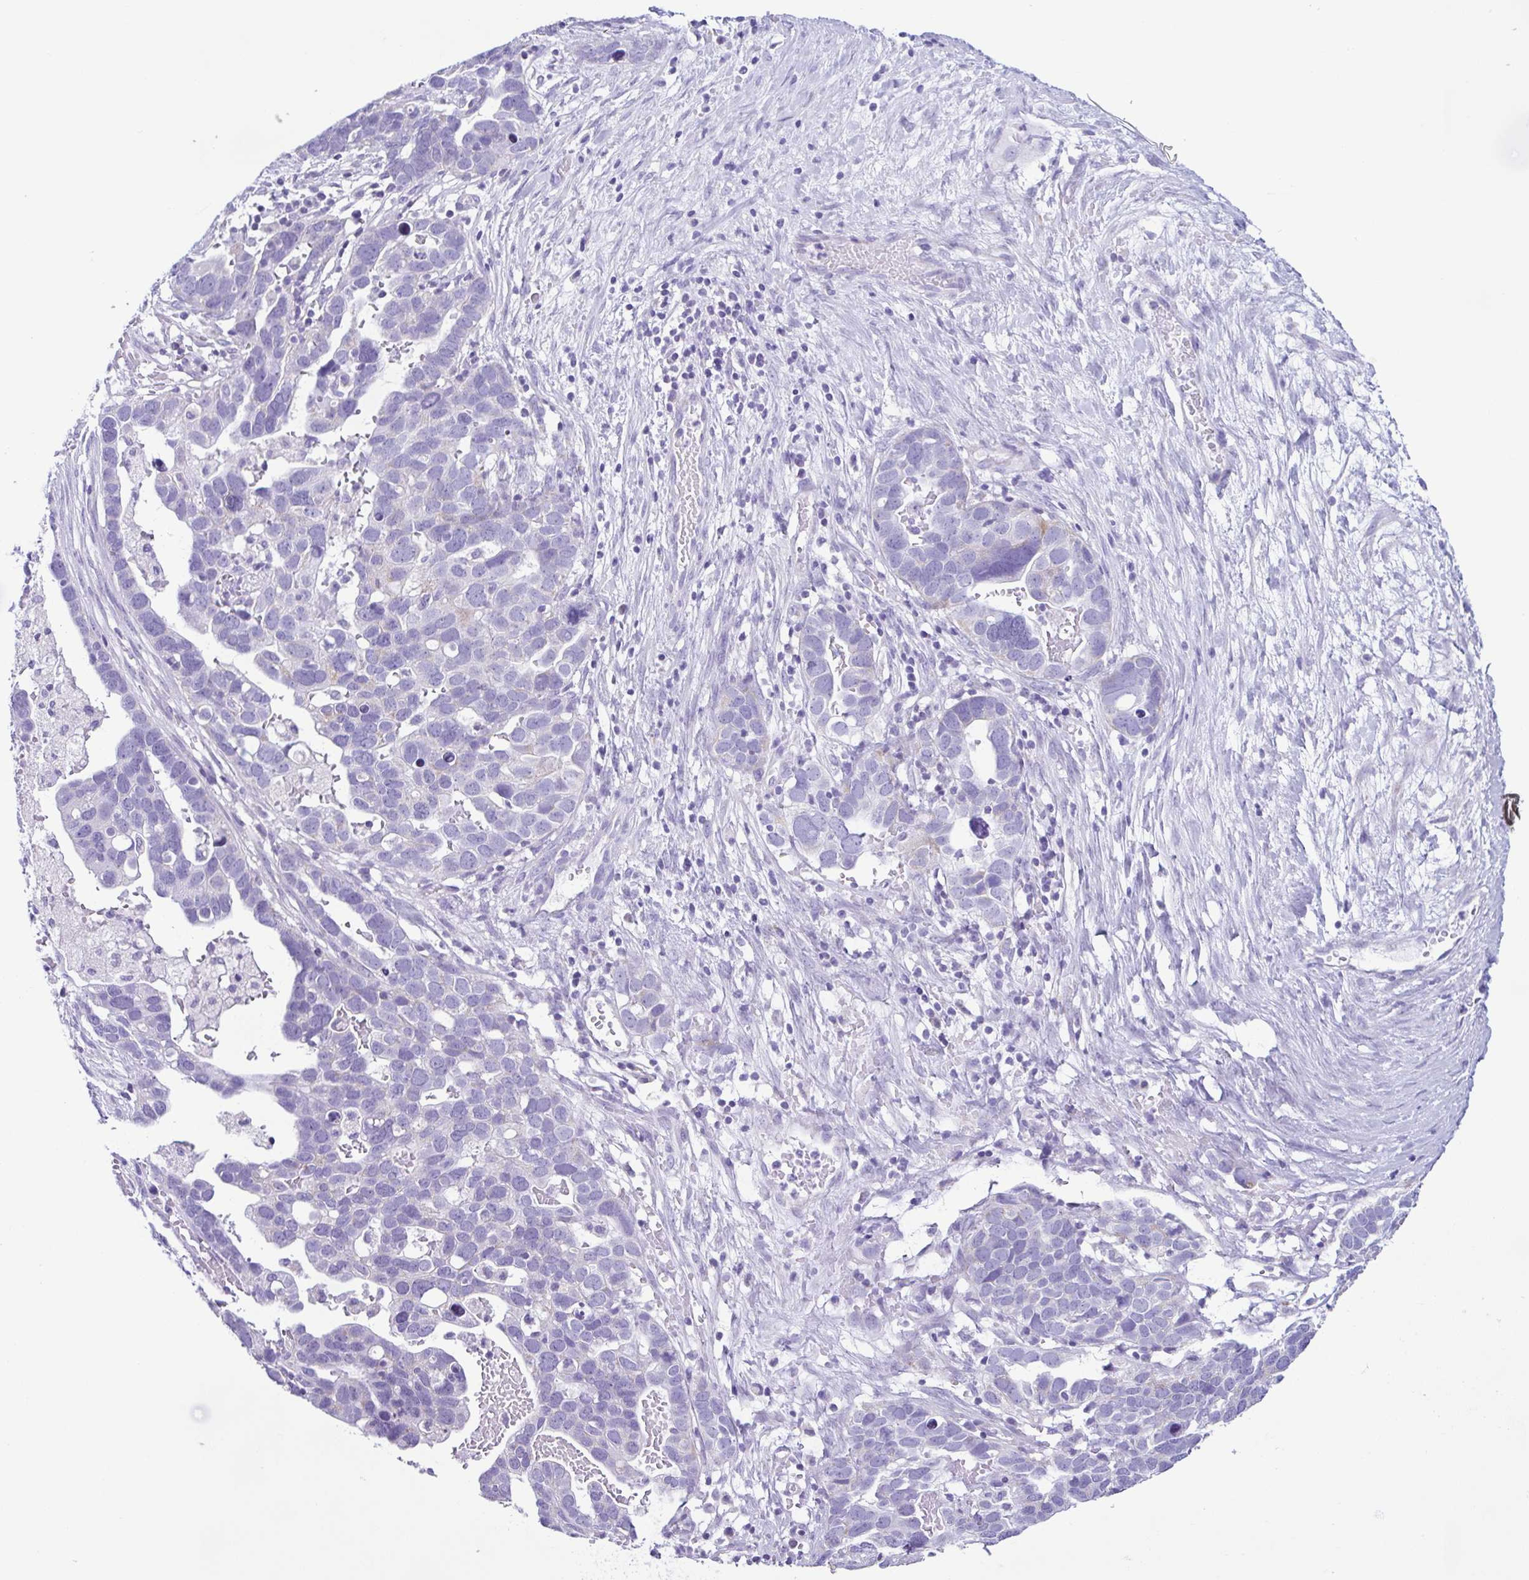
{"staining": {"intensity": "negative", "quantity": "none", "location": "none"}, "tissue": "ovarian cancer", "cell_type": "Tumor cells", "image_type": "cancer", "snomed": [{"axis": "morphology", "description": "Cystadenocarcinoma, serous, NOS"}, {"axis": "topography", "description": "Ovary"}], "caption": "This is an IHC micrograph of human ovarian serous cystadenocarcinoma. There is no expression in tumor cells.", "gene": "ACTRT3", "patient": {"sex": "female", "age": 54}}